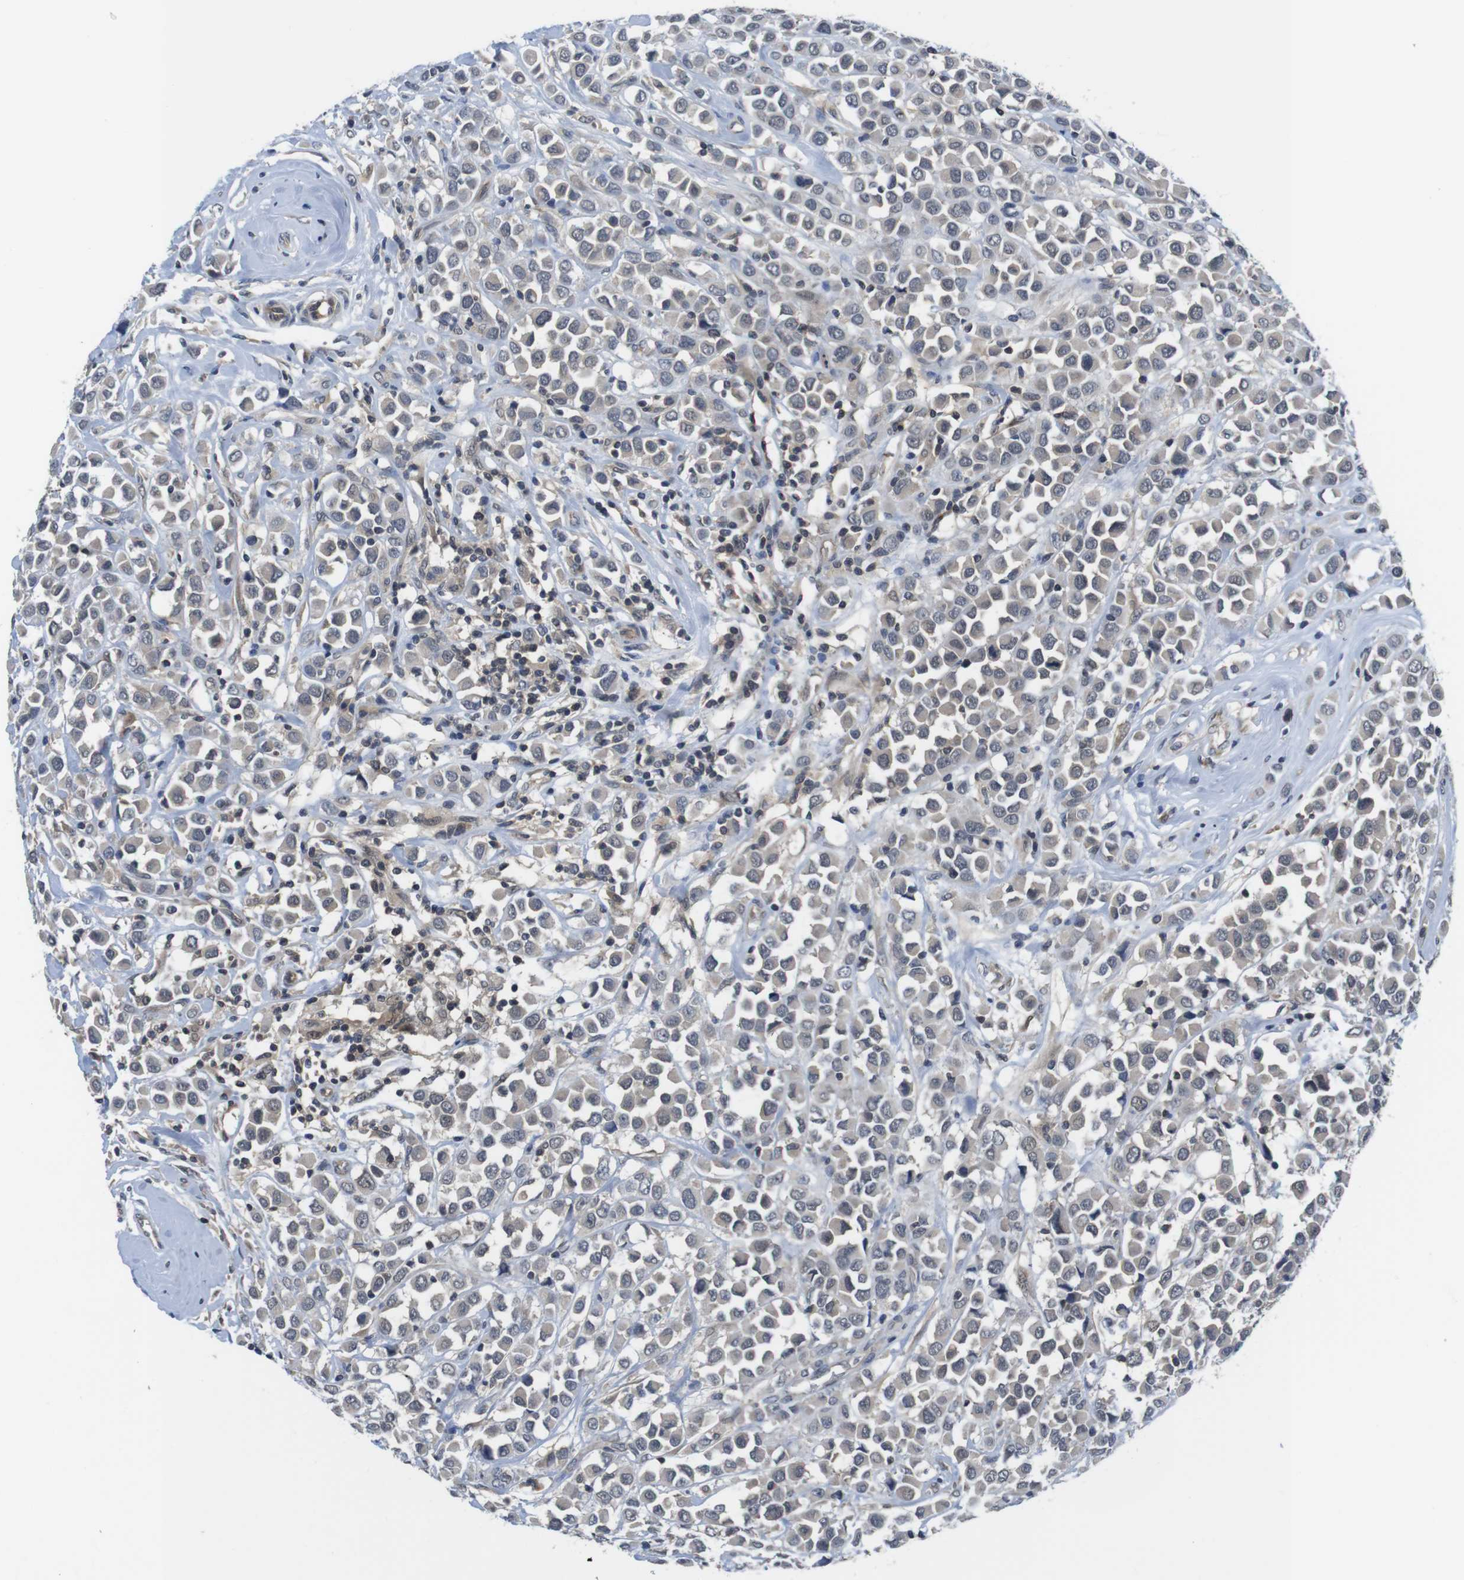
{"staining": {"intensity": "weak", "quantity": ">75%", "location": "cytoplasmic/membranous"}, "tissue": "breast cancer", "cell_type": "Tumor cells", "image_type": "cancer", "snomed": [{"axis": "morphology", "description": "Duct carcinoma"}, {"axis": "topography", "description": "Breast"}], "caption": "Immunohistochemistry (DAB) staining of breast cancer reveals weak cytoplasmic/membranous protein positivity in approximately >75% of tumor cells. The protein of interest is stained brown, and the nuclei are stained in blue (DAB IHC with brightfield microscopy, high magnification).", "gene": "FADD", "patient": {"sex": "female", "age": 61}}